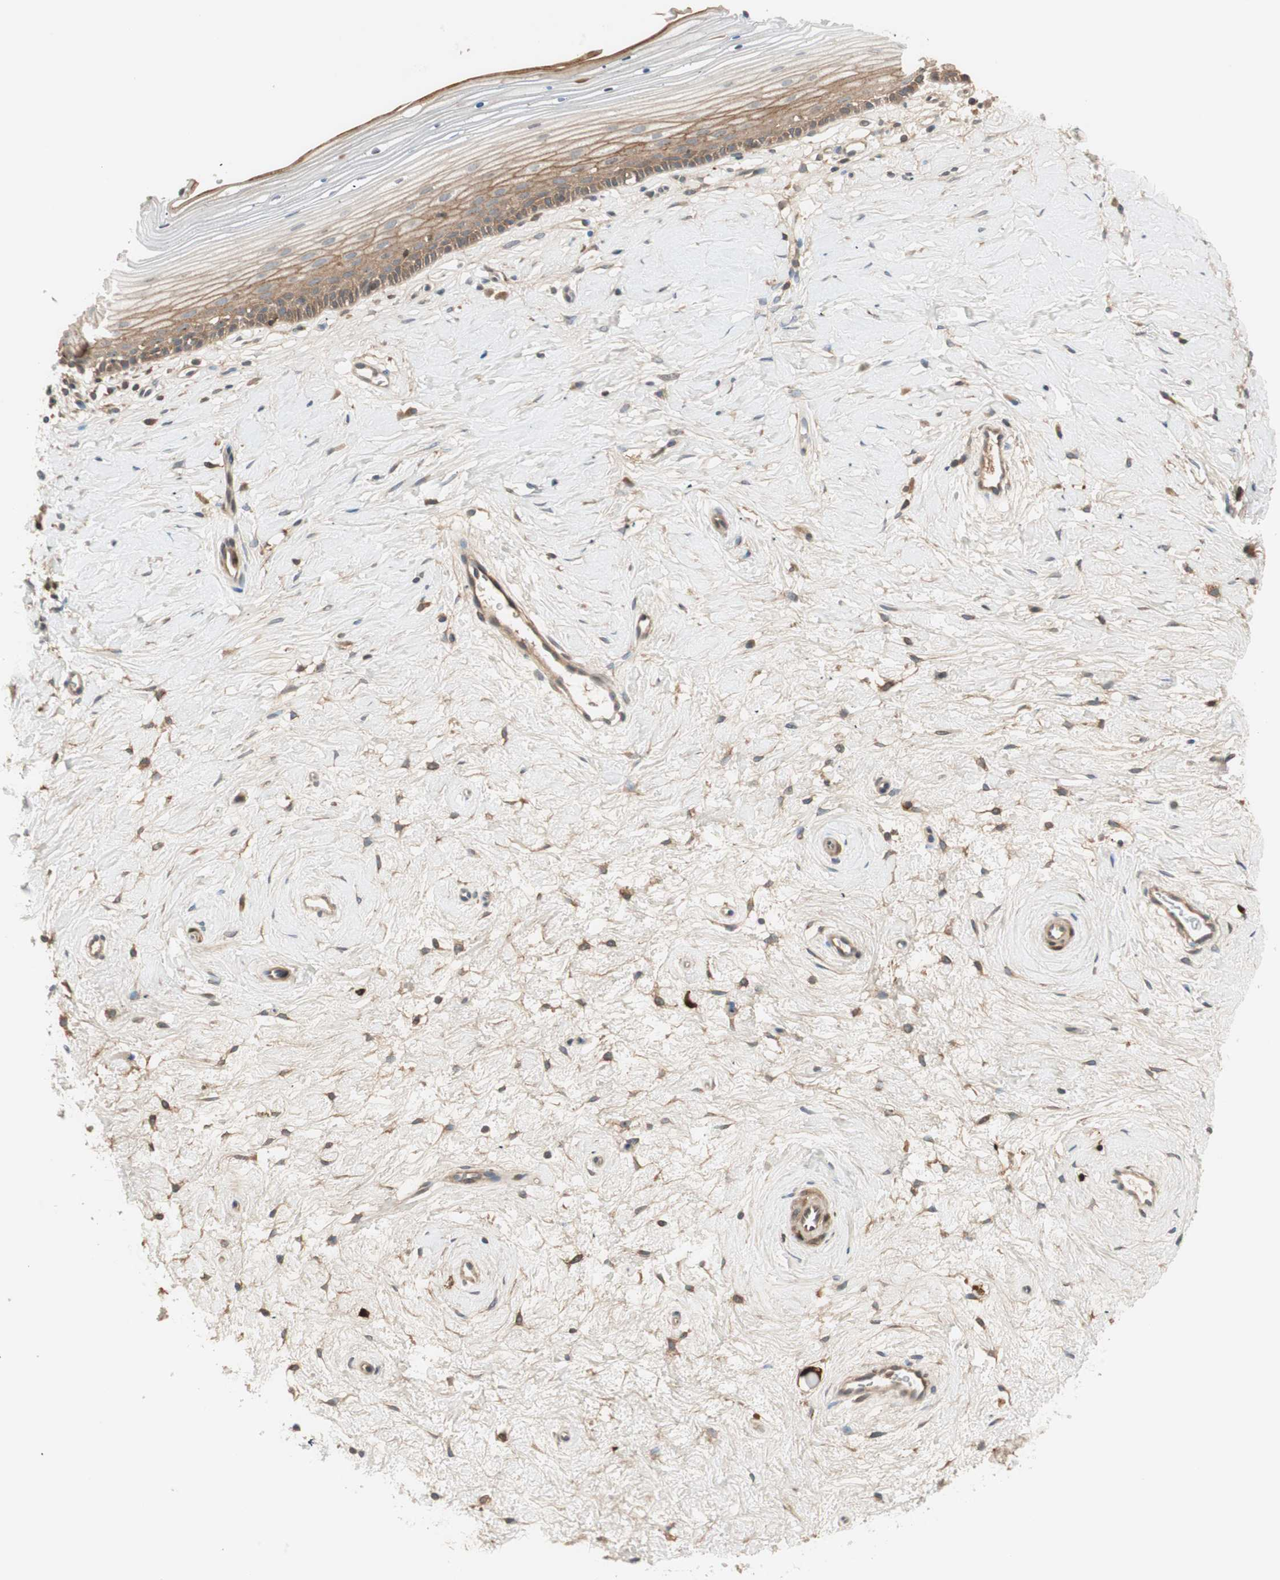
{"staining": {"intensity": "moderate", "quantity": ">75%", "location": "cytoplasmic/membranous"}, "tissue": "cervix", "cell_type": "Glandular cells", "image_type": "normal", "snomed": [{"axis": "morphology", "description": "Normal tissue, NOS"}, {"axis": "topography", "description": "Cervix"}], "caption": "The immunohistochemical stain shows moderate cytoplasmic/membranous staining in glandular cells of unremarkable cervix. (DAB IHC, brown staining for protein, blue staining for nuclei).", "gene": "SFRP1", "patient": {"sex": "female", "age": 39}}